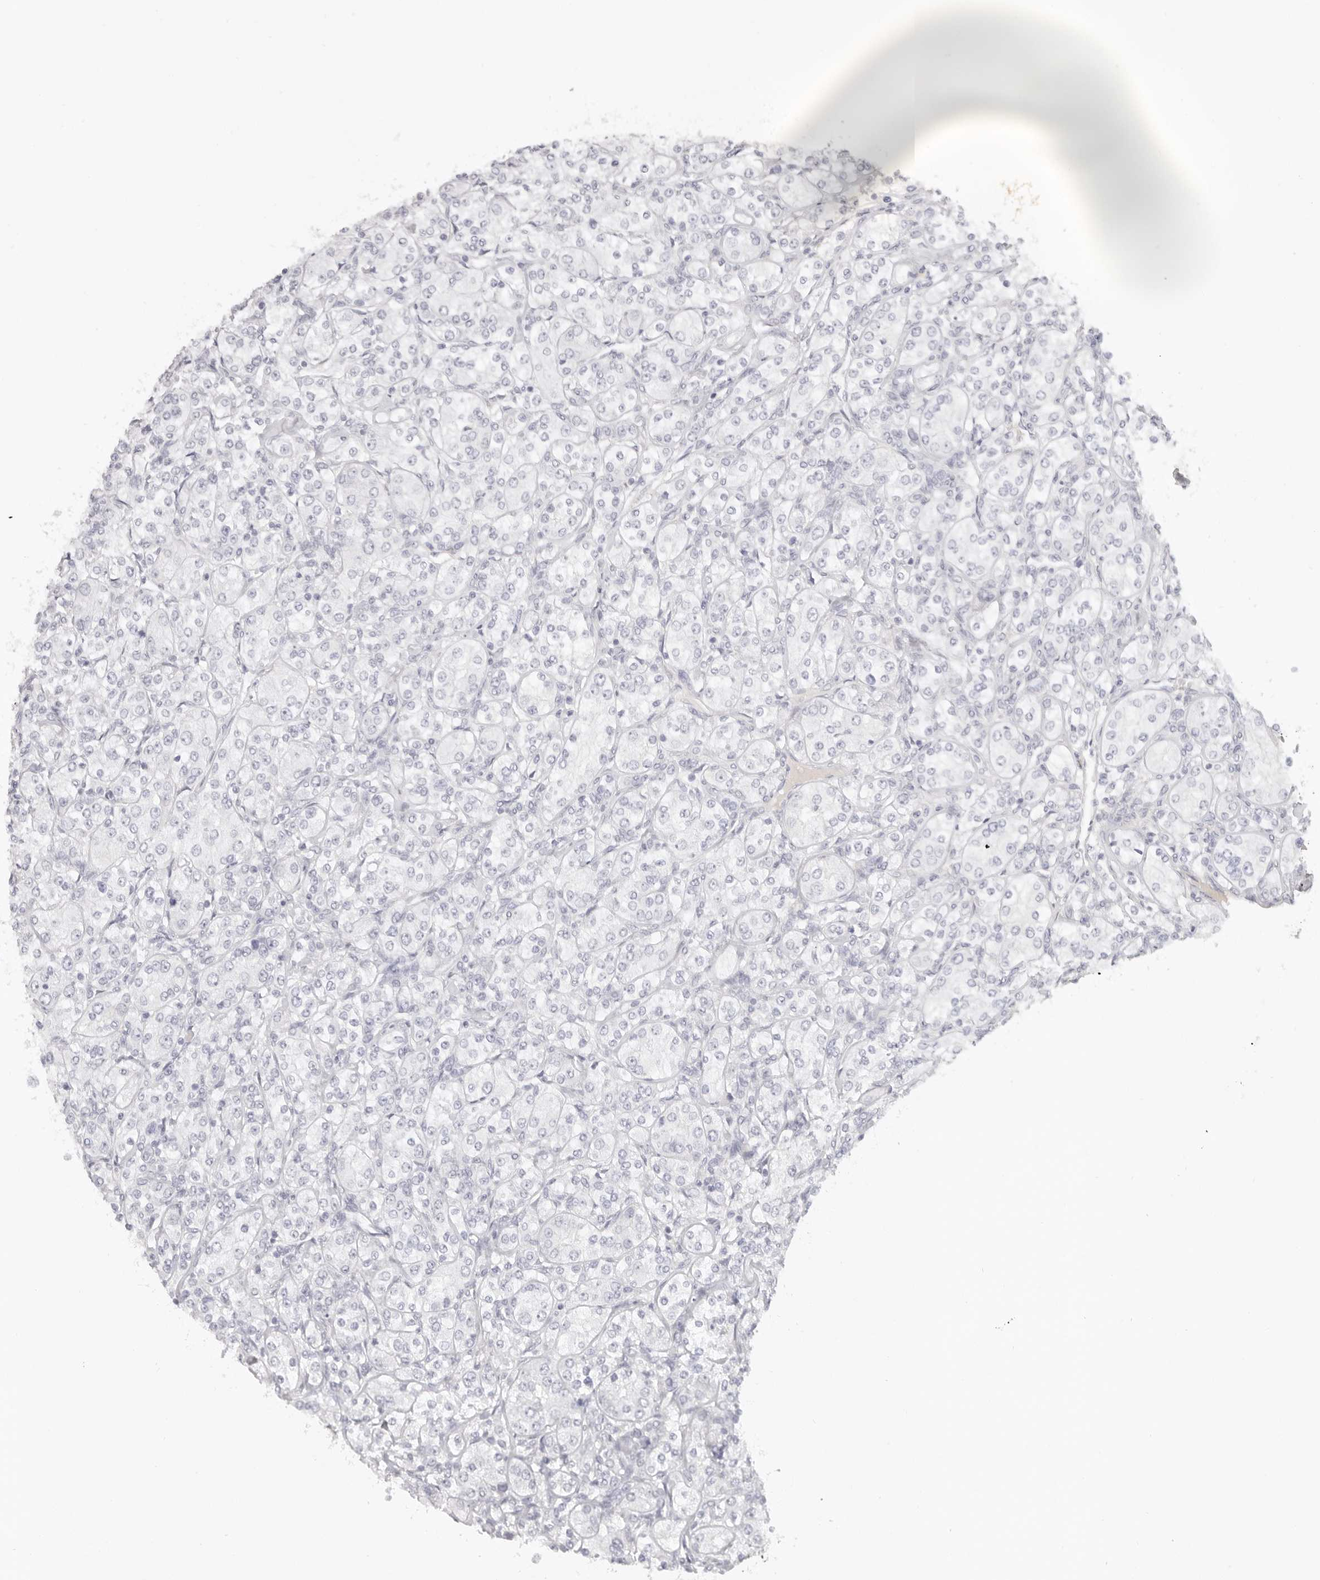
{"staining": {"intensity": "negative", "quantity": "none", "location": "none"}, "tissue": "renal cancer", "cell_type": "Tumor cells", "image_type": "cancer", "snomed": [{"axis": "morphology", "description": "Adenocarcinoma, NOS"}, {"axis": "topography", "description": "Kidney"}], "caption": "Immunohistochemistry (IHC) photomicrograph of human renal cancer (adenocarcinoma) stained for a protein (brown), which shows no staining in tumor cells.", "gene": "RXFP1", "patient": {"sex": "male", "age": 77}}